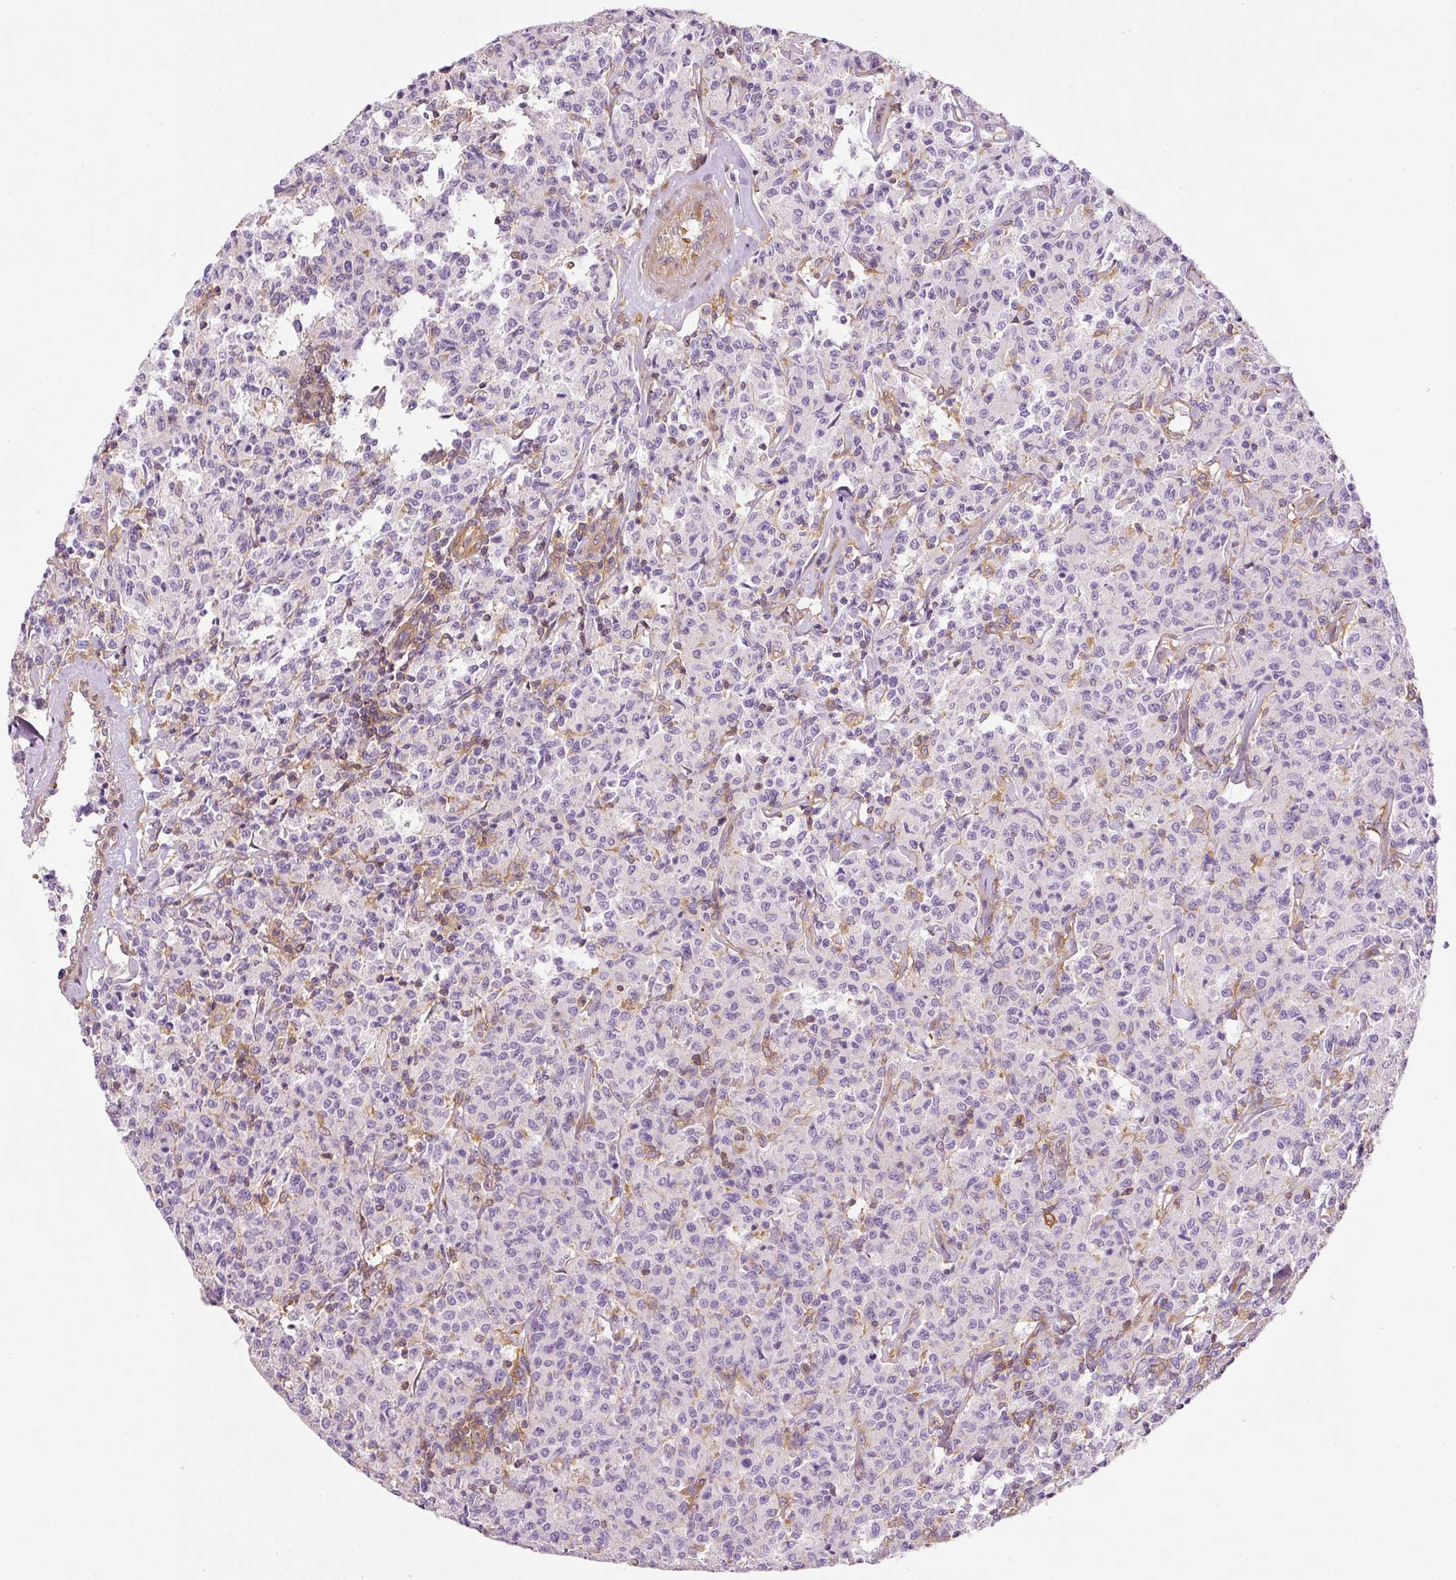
{"staining": {"intensity": "negative", "quantity": "none", "location": "none"}, "tissue": "lymphoma", "cell_type": "Tumor cells", "image_type": "cancer", "snomed": [{"axis": "morphology", "description": "Malignant lymphoma, non-Hodgkin's type, Low grade"}, {"axis": "topography", "description": "Small intestine"}], "caption": "A high-resolution image shows immunohistochemistry staining of low-grade malignant lymphoma, non-Hodgkin's type, which reveals no significant positivity in tumor cells.", "gene": "TBC1D2B", "patient": {"sex": "female", "age": 59}}